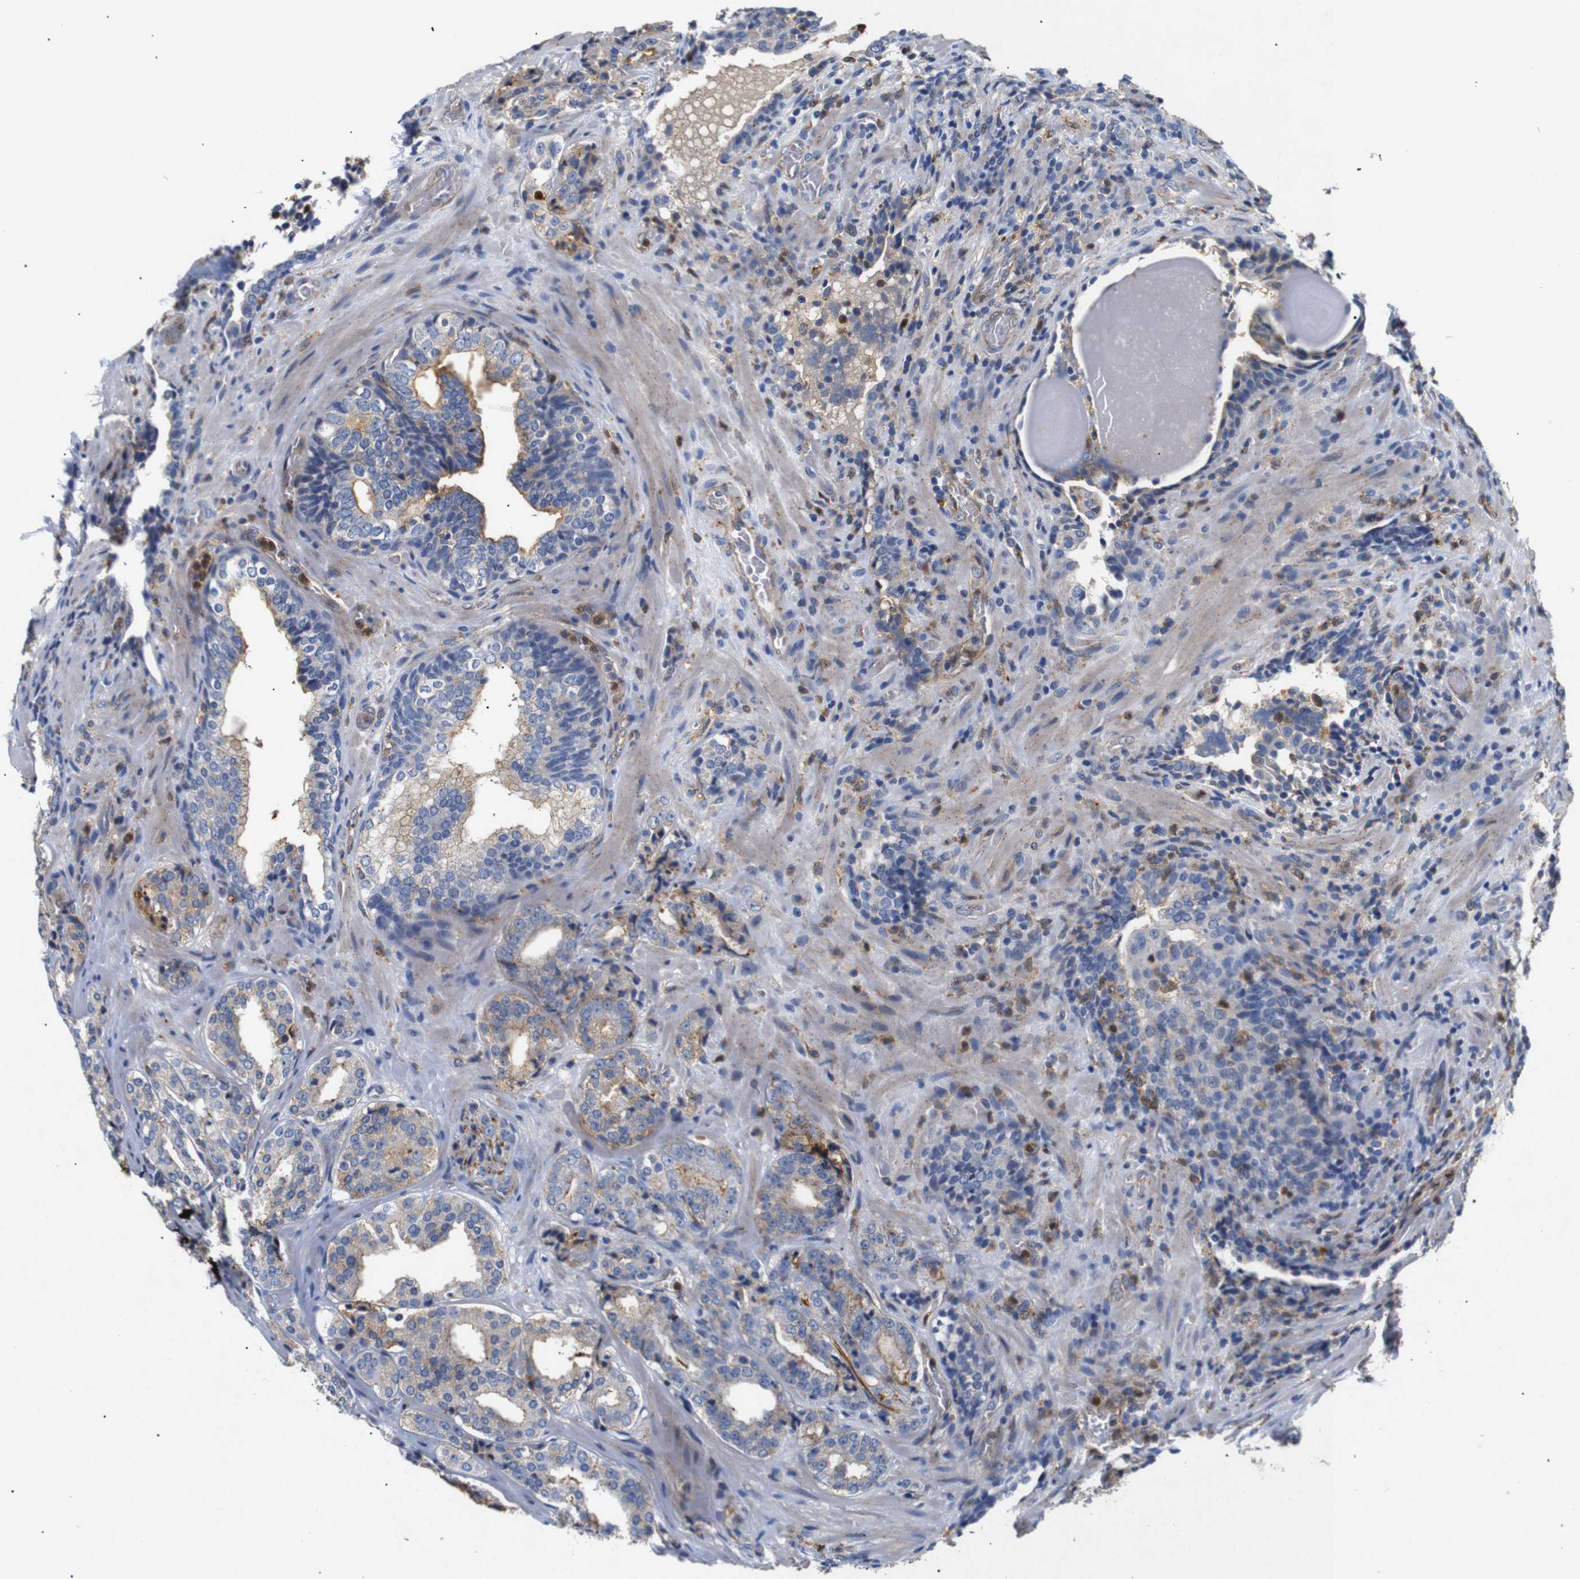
{"staining": {"intensity": "moderate", "quantity": "25%-75%", "location": "cytoplasmic/membranous"}, "tissue": "prostate cancer", "cell_type": "Tumor cells", "image_type": "cancer", "snomed": [{"axis": "morphology", "description": "Adenocarcinoma, High grade"}, {"axis": "topography", "description": "Prostate"}], "caption": "A high-resolution micrograph shows IHC staining of high-grade adenocarcinoma (prostate), which displays moderate cytoplasmic/membranous positivity in approximately 25%-75% of tumor cells. The staining was performed using DAB (3,3'-diaminobenzidine) to visualize the protein expression in brown, while the nuclei were stained in blue with hematoxylin (Magnification: 20x).", "gene": "SDCBP", "patient": {"sex": "male", "age": 60}}